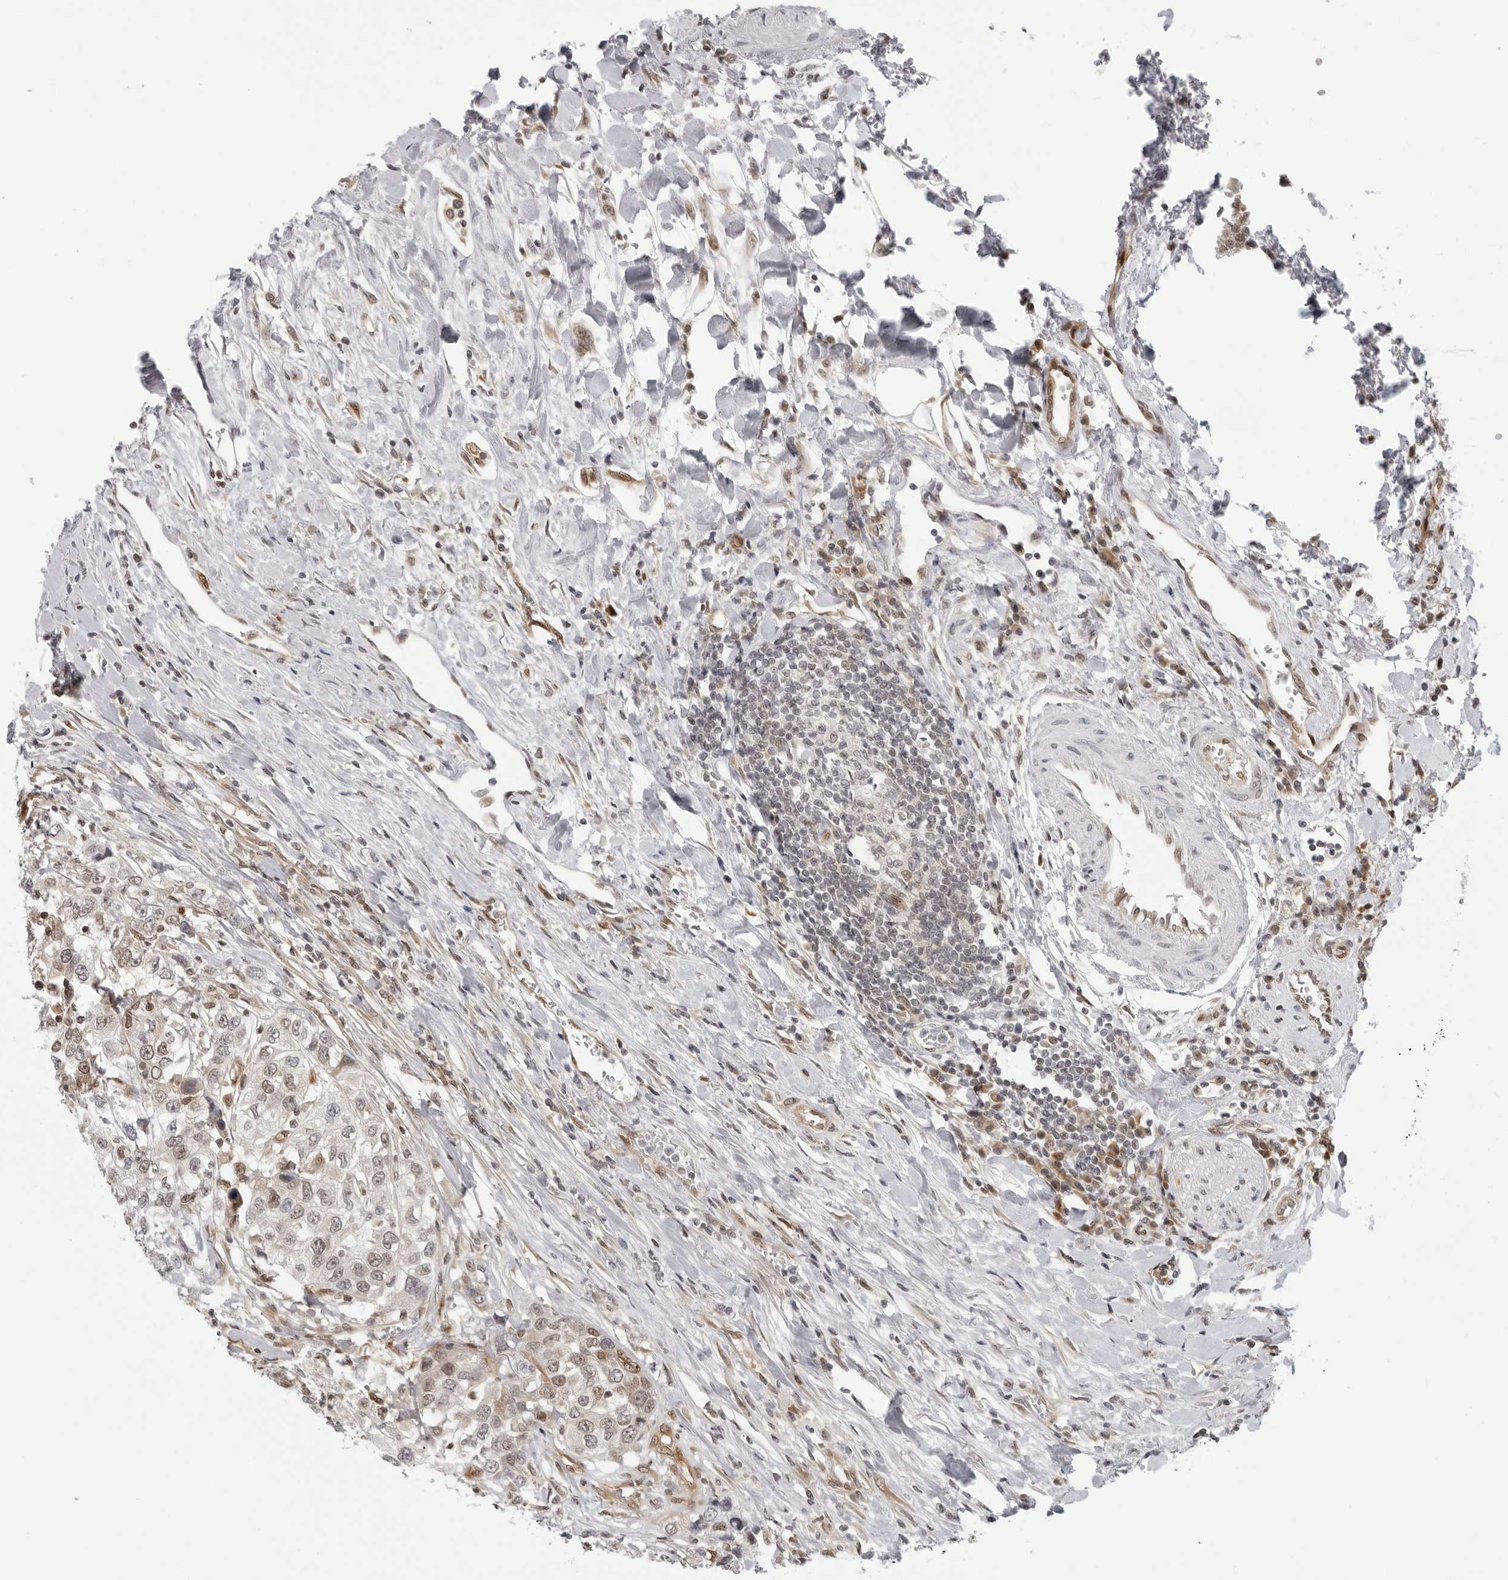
{"staining": {"intensity": "negative", "quantity": "none", "location": "none"}, "tissue": "urothelial cancer", "cell_type": "Tumor cells", "image_type": "cancer", "snomed": [{"axis": "morphology", "description": "Urothelial carcinoma, High grade"}, {"axis": "topography", "description": "Urinary bladder"}], "caption": "Immunohistochemistry (IHC) micrograph of neoplastic tissue: human high-grade urothelial carcinoma stained with DAB (3,3'-diaminobenzidine) exhibits no significant protein staining in tumor cells.", "gene": "CASP7", "patient": {"sex": "female", "age": 80}}